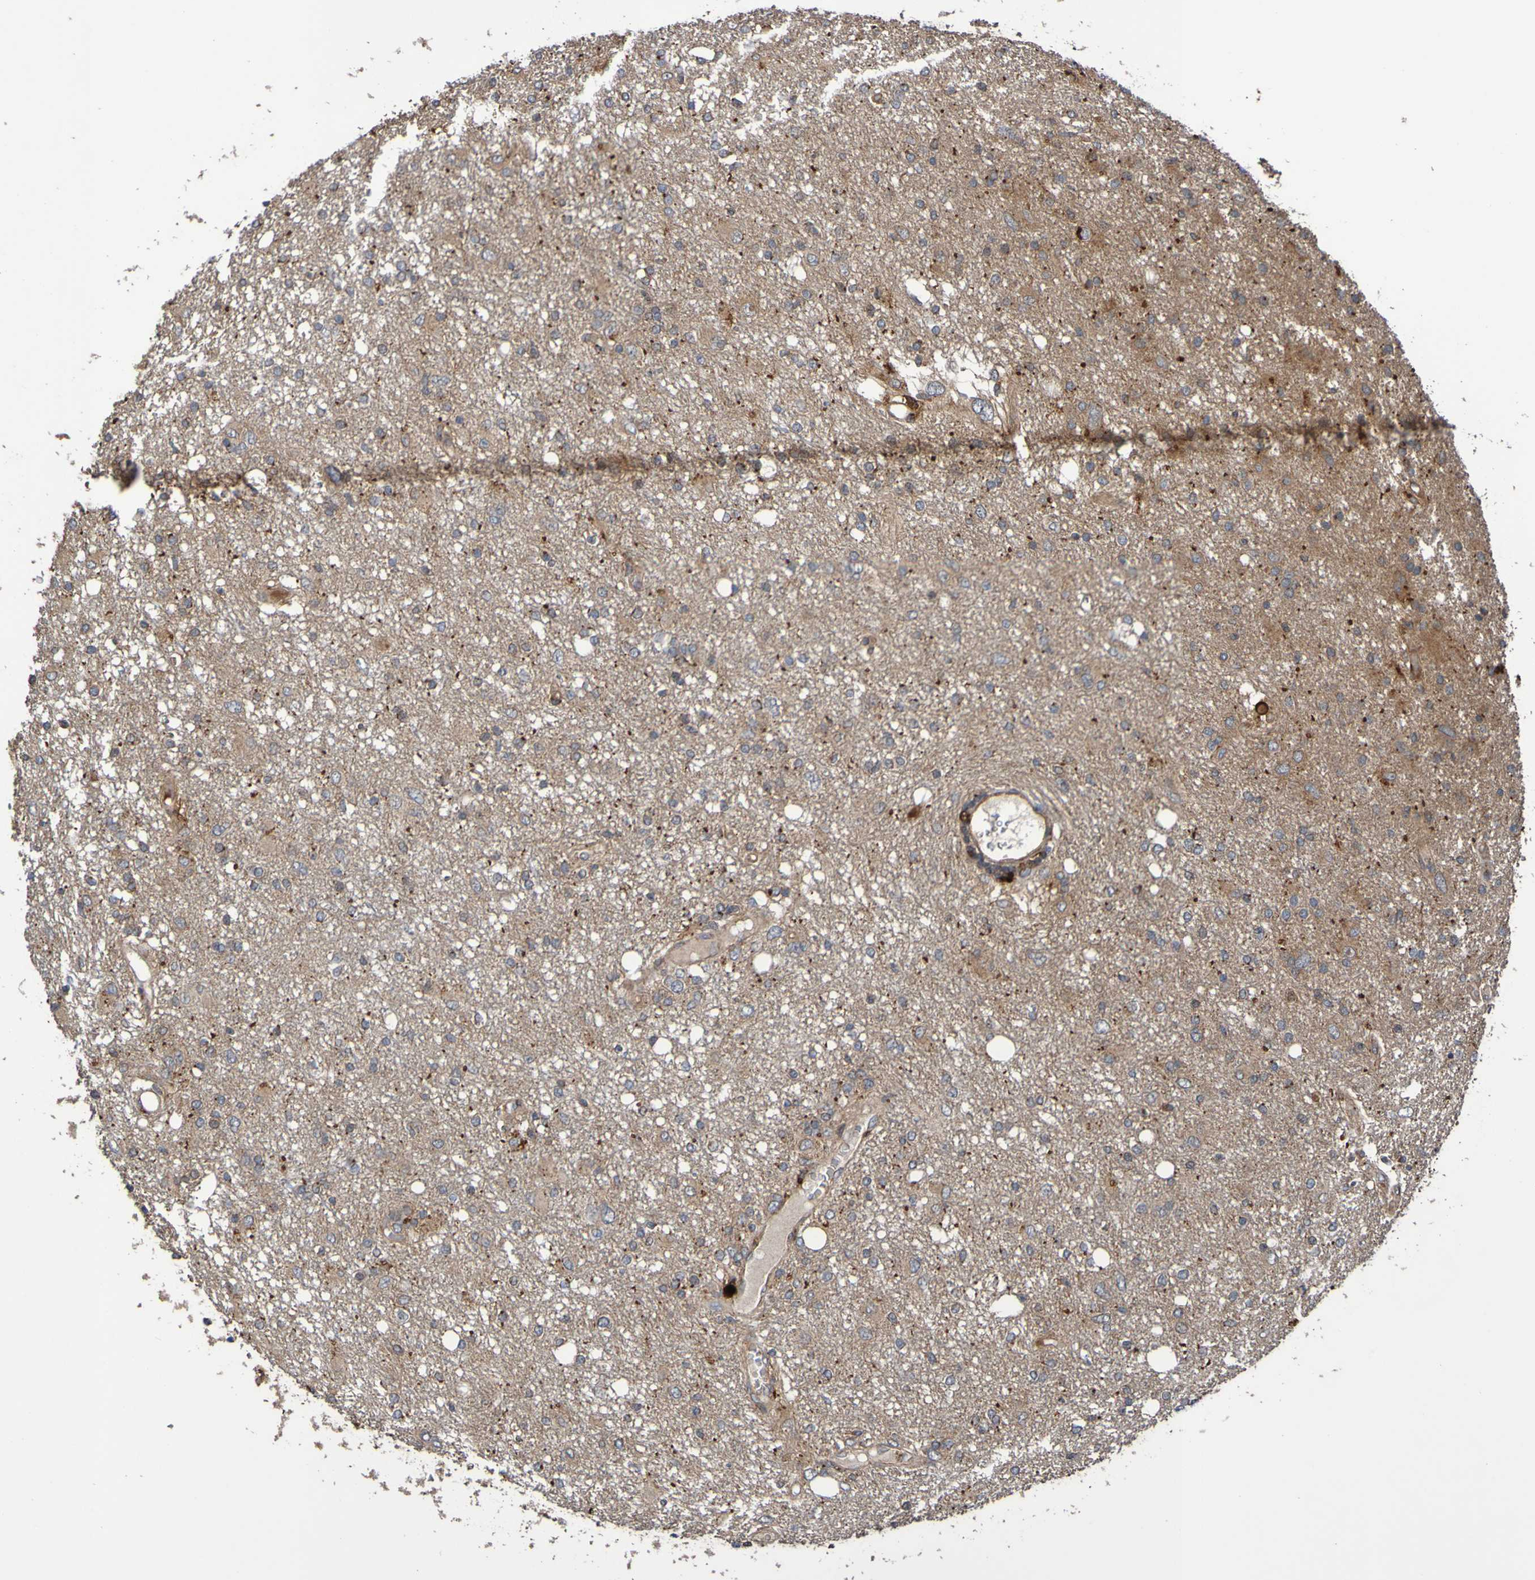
{"staining": {"intensity": "moderate", "quantity": "25%-75%", "location": "cytoplasmic/membranous"}, "tissue": "glioma", "cell_type": "Tumor cells", "image_type": "cancer", "snomed": [{"axis": "morphology", "description": "Glioma, malignant, High grade"}, {"axis": "topography", "description": "Brain"}], "caption": "Glioma stained with immunohistochemistry (IHC) displays moderate cytoplasmic/membranous staining in approximately 25%-75% of tumor cells.", "gene": "UCN", "patient": {"sex": "female", "age": 59}}